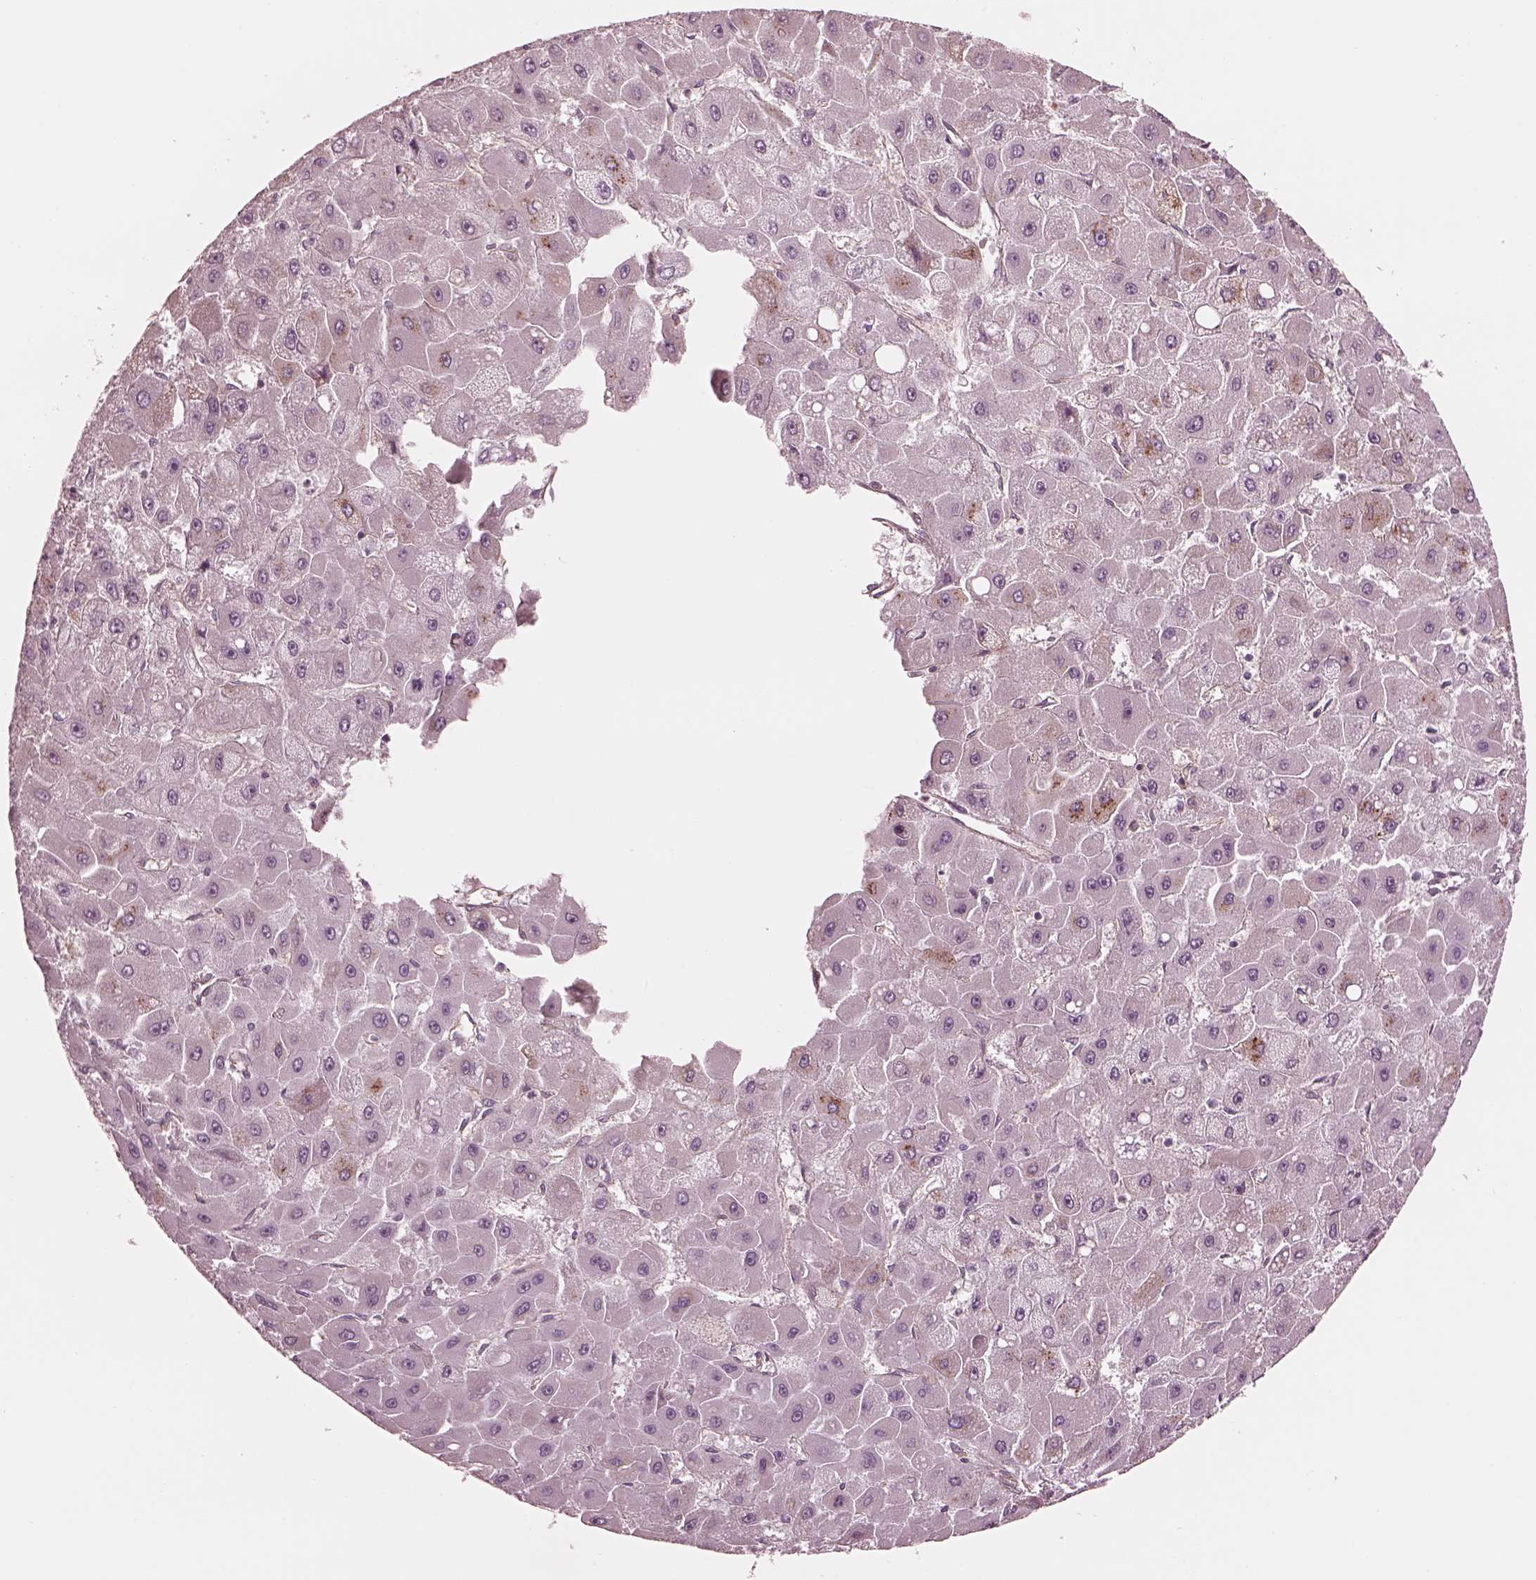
{"staining": {"intensity": "negative", "quantity": "none", "location": "none"}, "tissue": "liver cancer", "cell_type": "Tumor cells", "image_type": "cancer", "snomed": [{"axis": "morphology", "description": "Carcinoma, Hepatocellular, NOS"}, {"axis": "topography", "description": "Liver"}], "caption": "Human hepatocellular carcinoma (liver) stained for a protein using immunohistochemistry (IHC) demonstrates no positivity in tumor cells.", "gene": "ELAPOR1", "patient": {"sex": "female", "age": 25}}